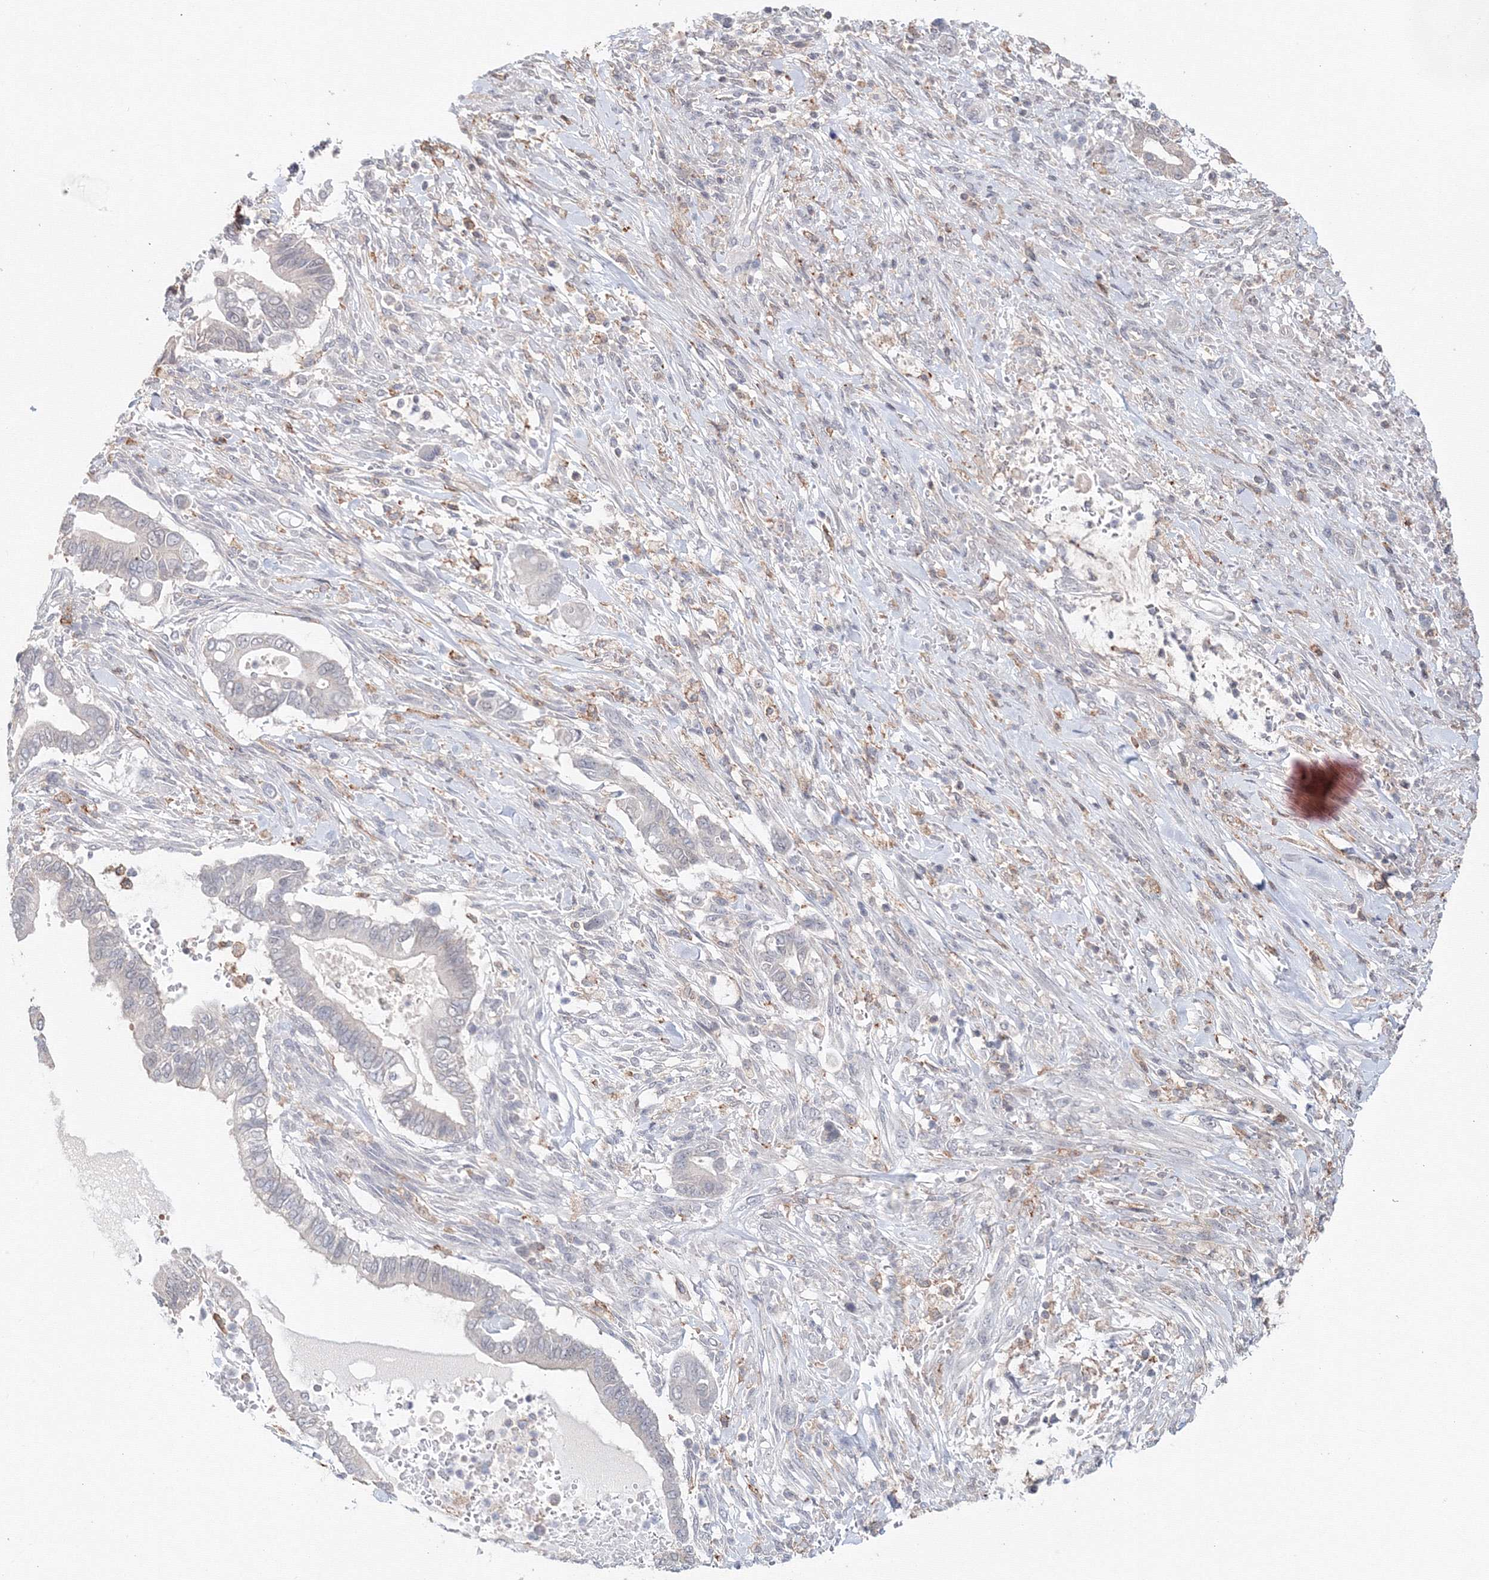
{"staining": {"intensity": "negative", "quantity": "none", "location": "none"}, "tissue": "pancreatic cancer", "cell_type": "Tumor cells", "image_type": "cancer", "snomed": [{"axis": "morphology", "description": "Adenocarcinoma, NOS"}, {"axis": "topography", "description": "Pancreas"}], "caption": "Immunohistochemistry photomicrograph of human pancreatic adenocarcinoma stained for a protein (brown), which exhibits no expression in tumor cells.", "gene": "SLC7A7", "patient": {"sex": "male", "age": 68}}